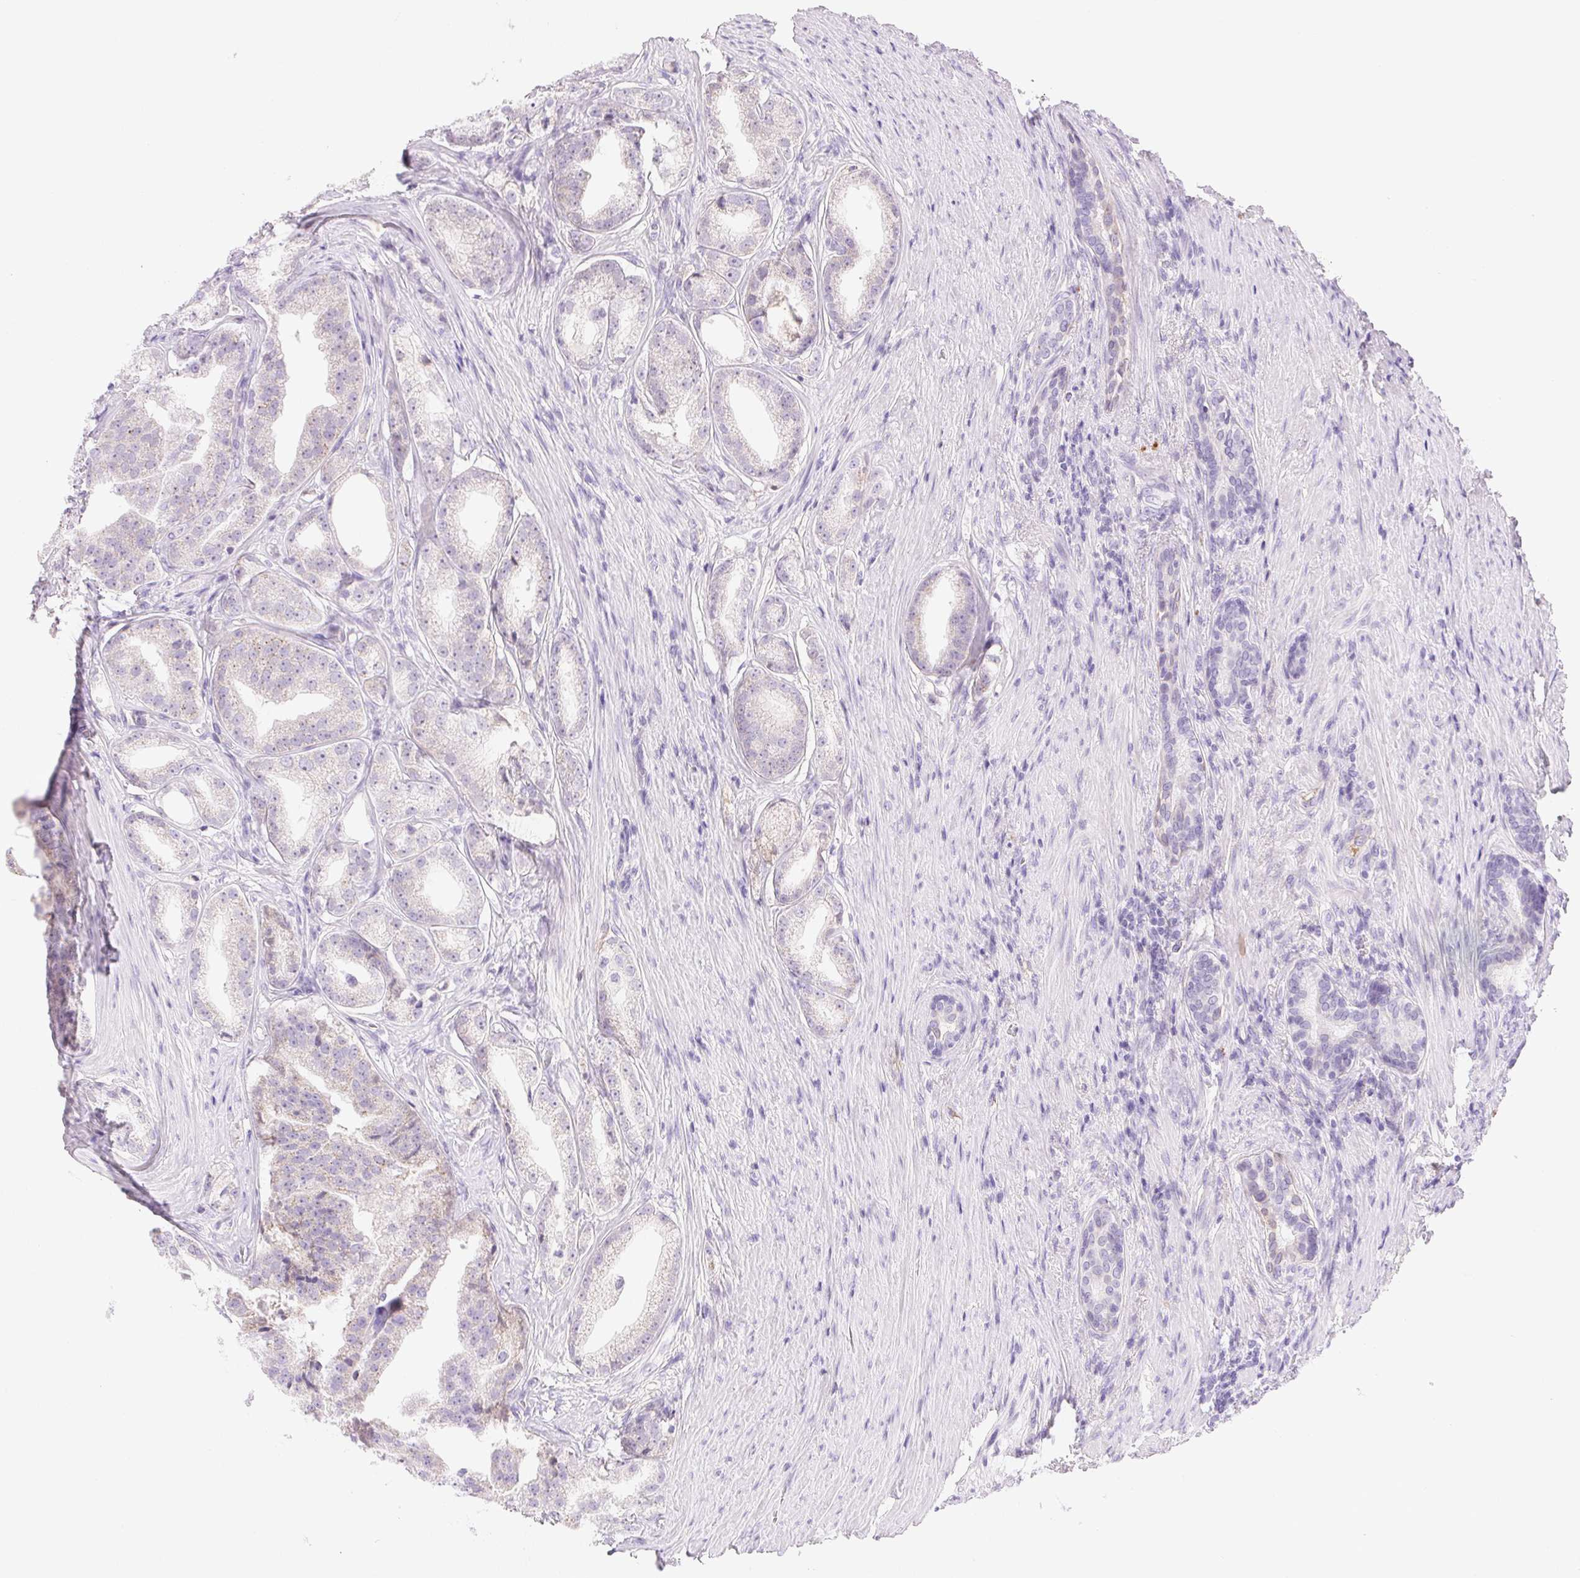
{"staining": {"intensity": "negative", "quantity": "none", "location": "none"}, "tissue": "prostate cancer", "cell_type": "Tumor cells", "image_type": "cancer", "snomed": [{"axis": "morphology", "description": "Adenocarcinoma, Low grade"}, {"axis": "topography", "description": "Prostate"}], "caption": "DAB immunohistochemical staining of prostate cancer (adenocarcinoma (low-grade)) reveals no significant staining in tumor cells.", "gene": "FGA", "patient": {"sex": "male", "age": 65}}